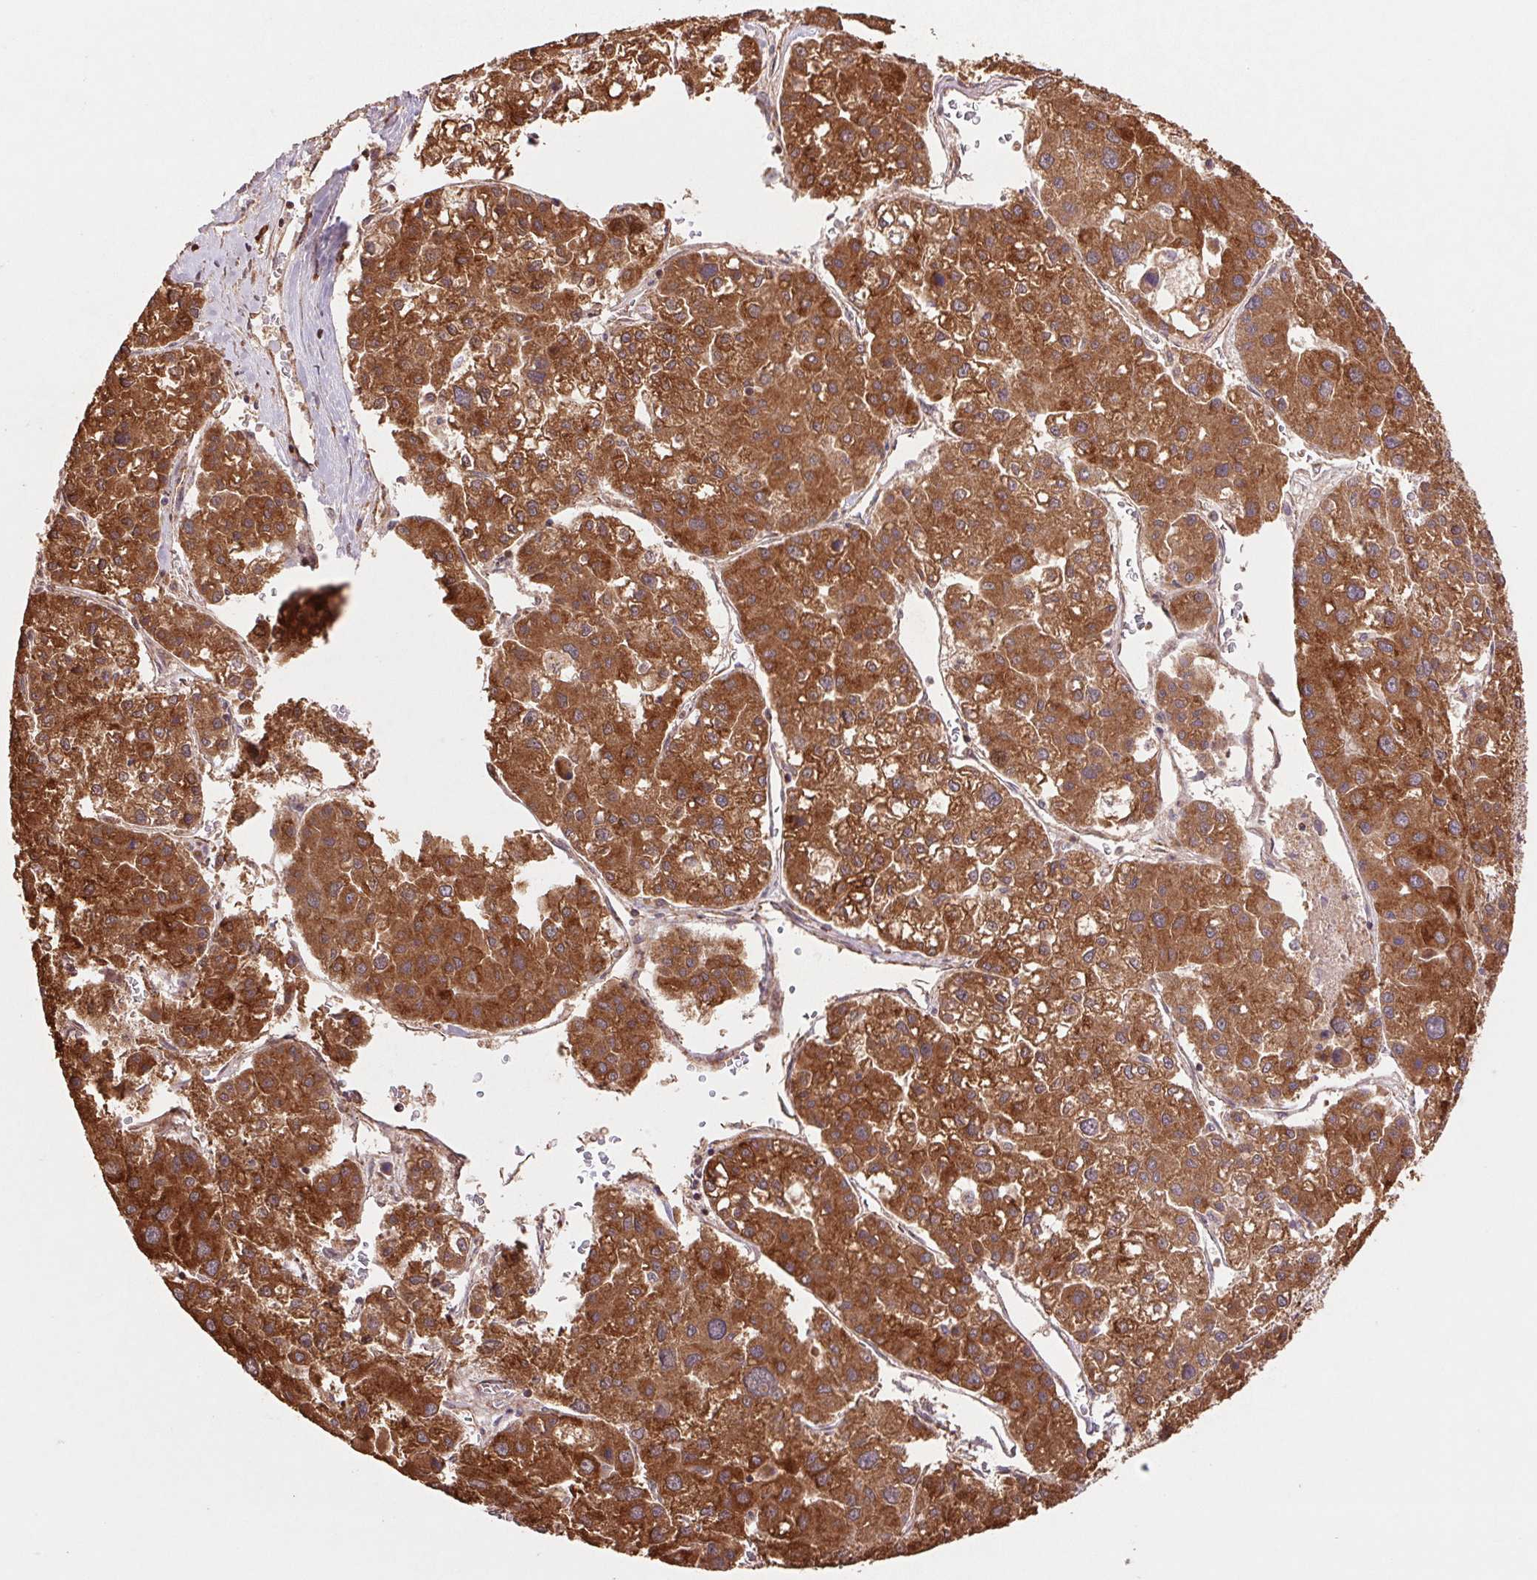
{"staining": {"intensity": "strong", "quantity": ">75%", "location": "cytoplasmic/membranous"}, "tissue": "liver cancer", "cell_type": "Tumor cells", "image_type": "cancer", "snomed": [{"axis": "morphology", "description": "Carcinoma, Hepatocellular, NOS"}, {"axis": "topography", "description": "Liver"}], "caption": "Protein analysis of liver cancer (hepatocellular carcinoma) tissue displays strong cytoplasmic/membranous staining in about >75% of tumor cells. (brown staining indicates protein expression, while blue staining denotes nuclei).", "gene": "PDHA1", "patient": {"sex": "male", "age": 73}}